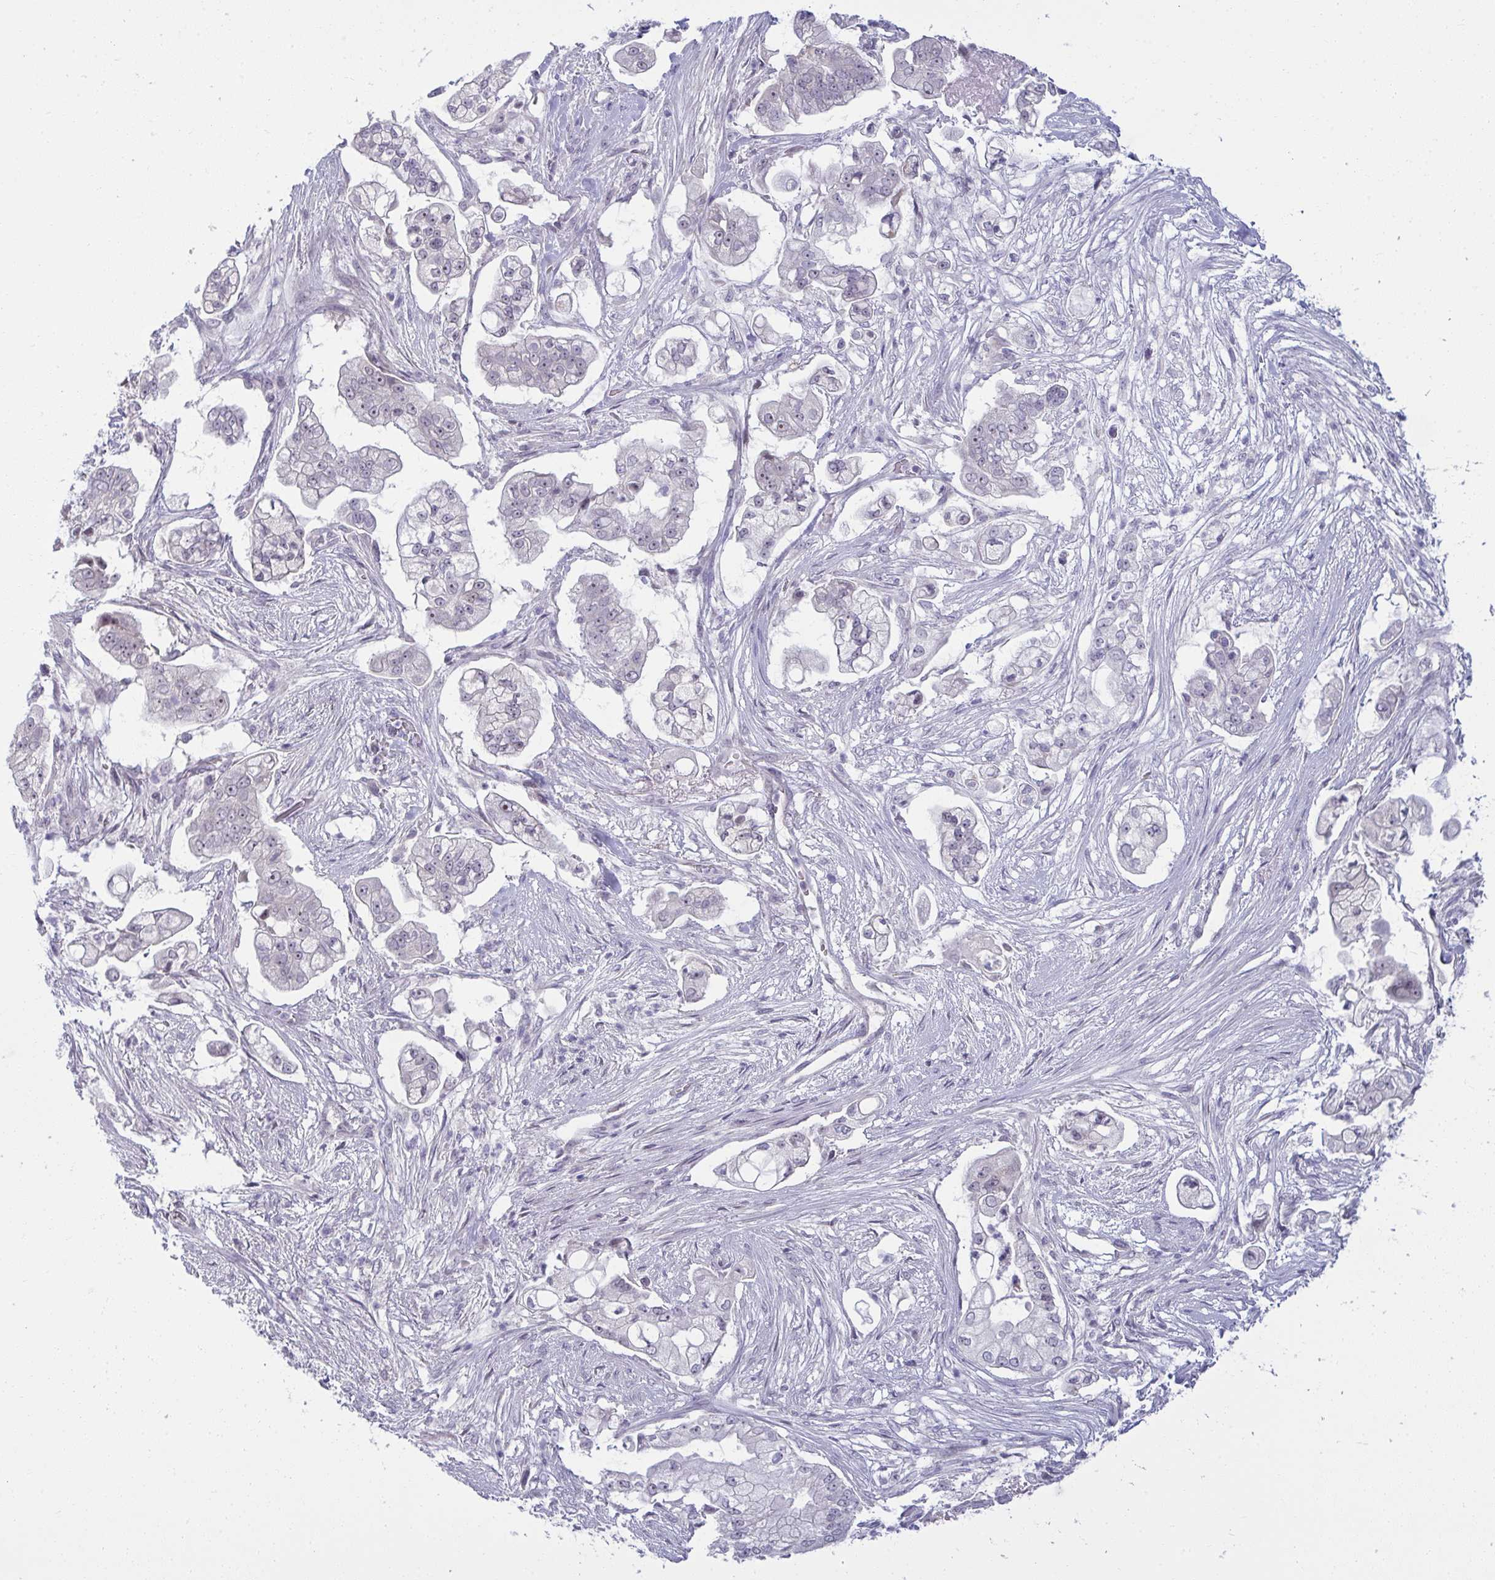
{"staining": {"intensity": "negative", "quantity": "none", "location": "none"}, "tissue": "pancreatic cancer", "cell_type": "Tumor cells", "image_type": "cancer", "snomed": [{"axis": "morphology", "description": "Adenocarcinoma, NOS"}, {"axis": "topography", "description": "Pancreas"}], "caption": "Immunohistochemistry image of neoplastic tissue: pancreatic adenocarcinoma stained with DAB displays no significant protein staining in tumor cells.", "gene": "RNASEH1", "patient": {"sex": "female", "age": 69}}